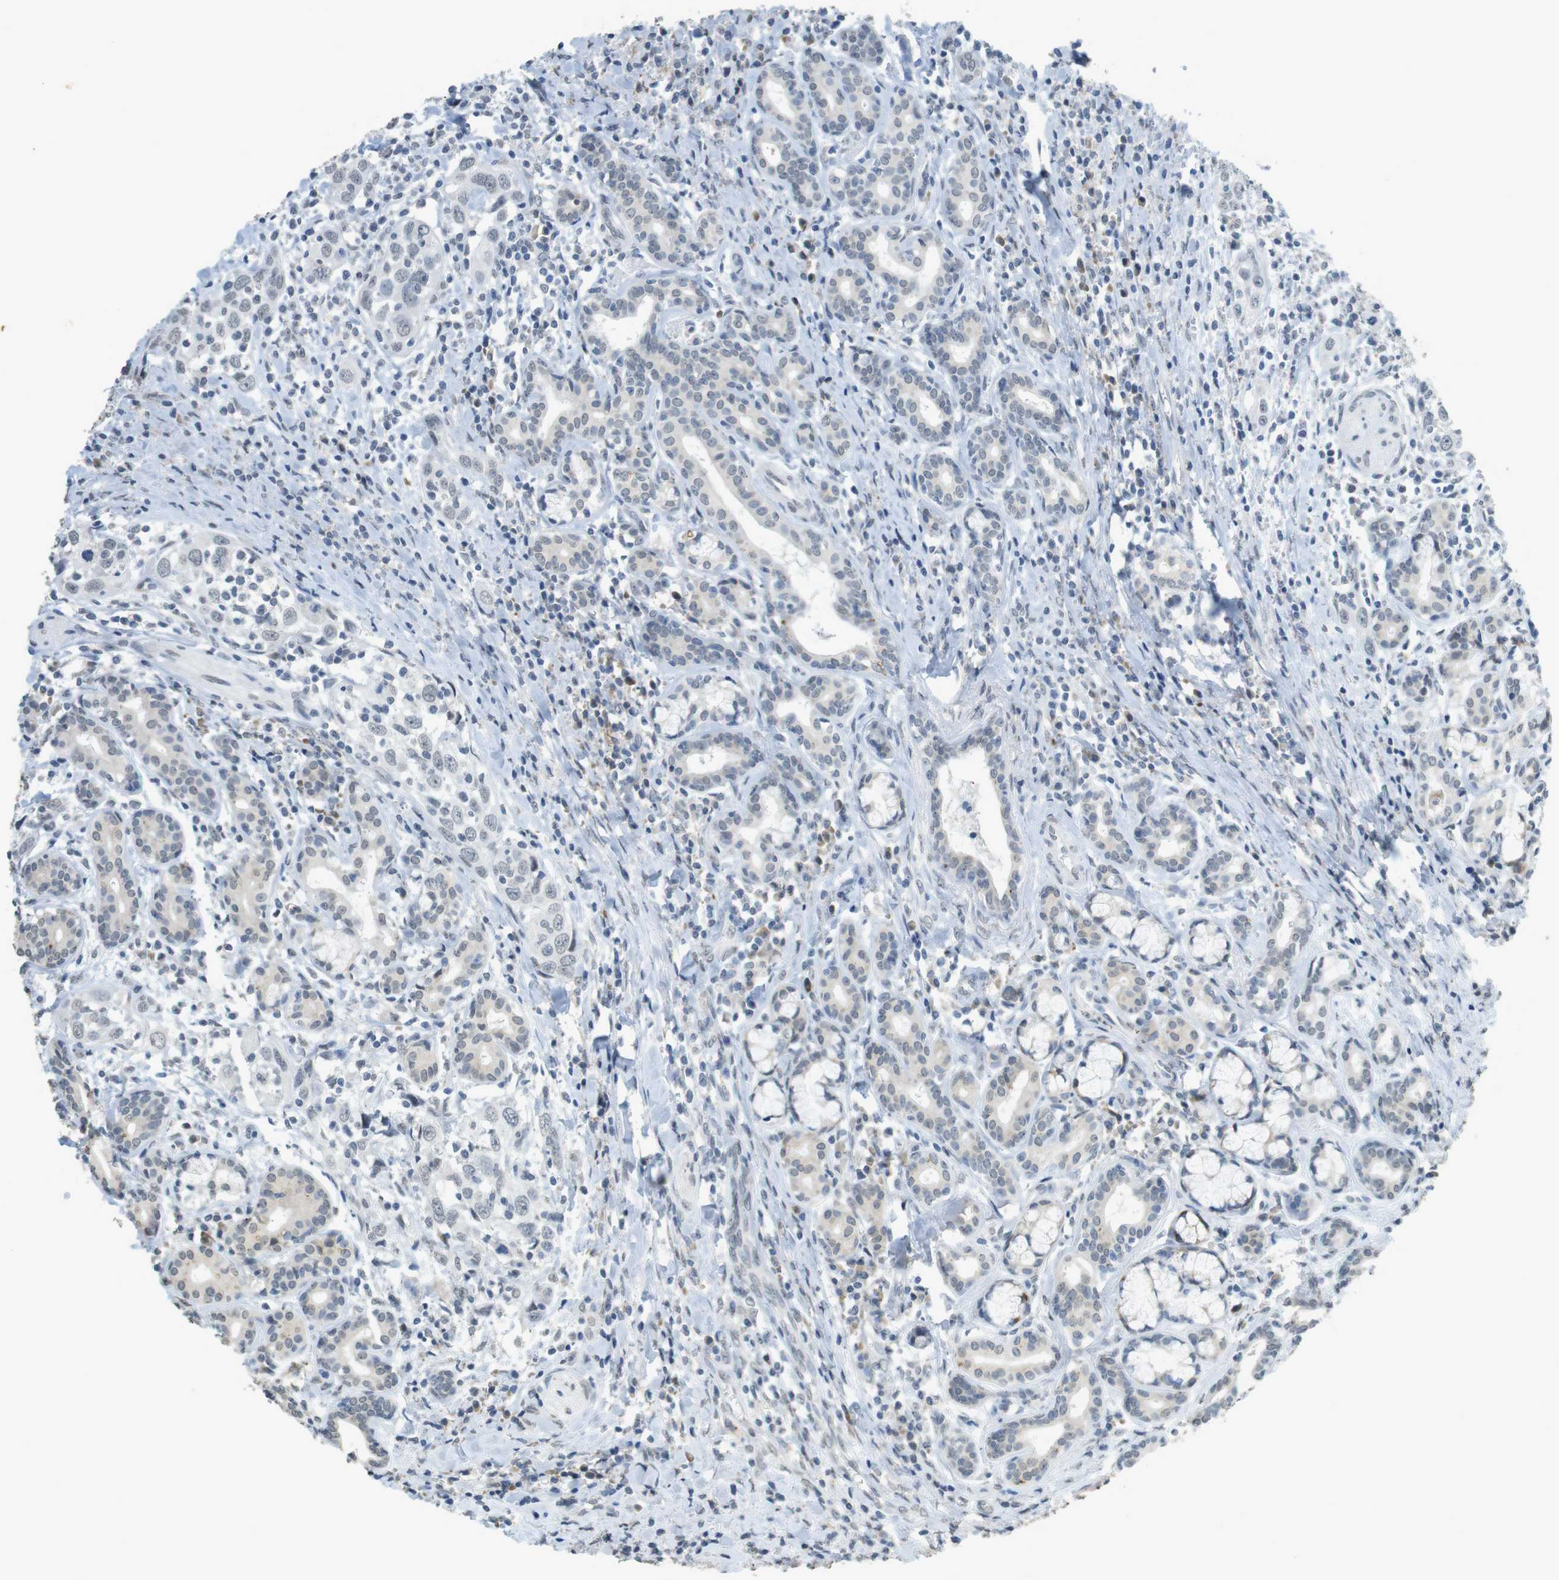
{"staining": {"intensity": "negative", "quantity": "none", "location": "none"}, "tissue": "head and neck cancer", "cell_type": "Tumor cells", "image_type": "cancer", "snomed": [{"axis": "morphology", "description": "Squamous cell carcinoma, NOS"}, {"axis": "topography", "description": "Oral tissue"}, {"axis": "topography", "description": "Head-Neck"}], "caption": "DAB immunohistochemical staining of head and neck cancer exhibits no significant expression in tumor cells.", "gene": "FZD10", "patient": {"sex": "female", "age": 50}}